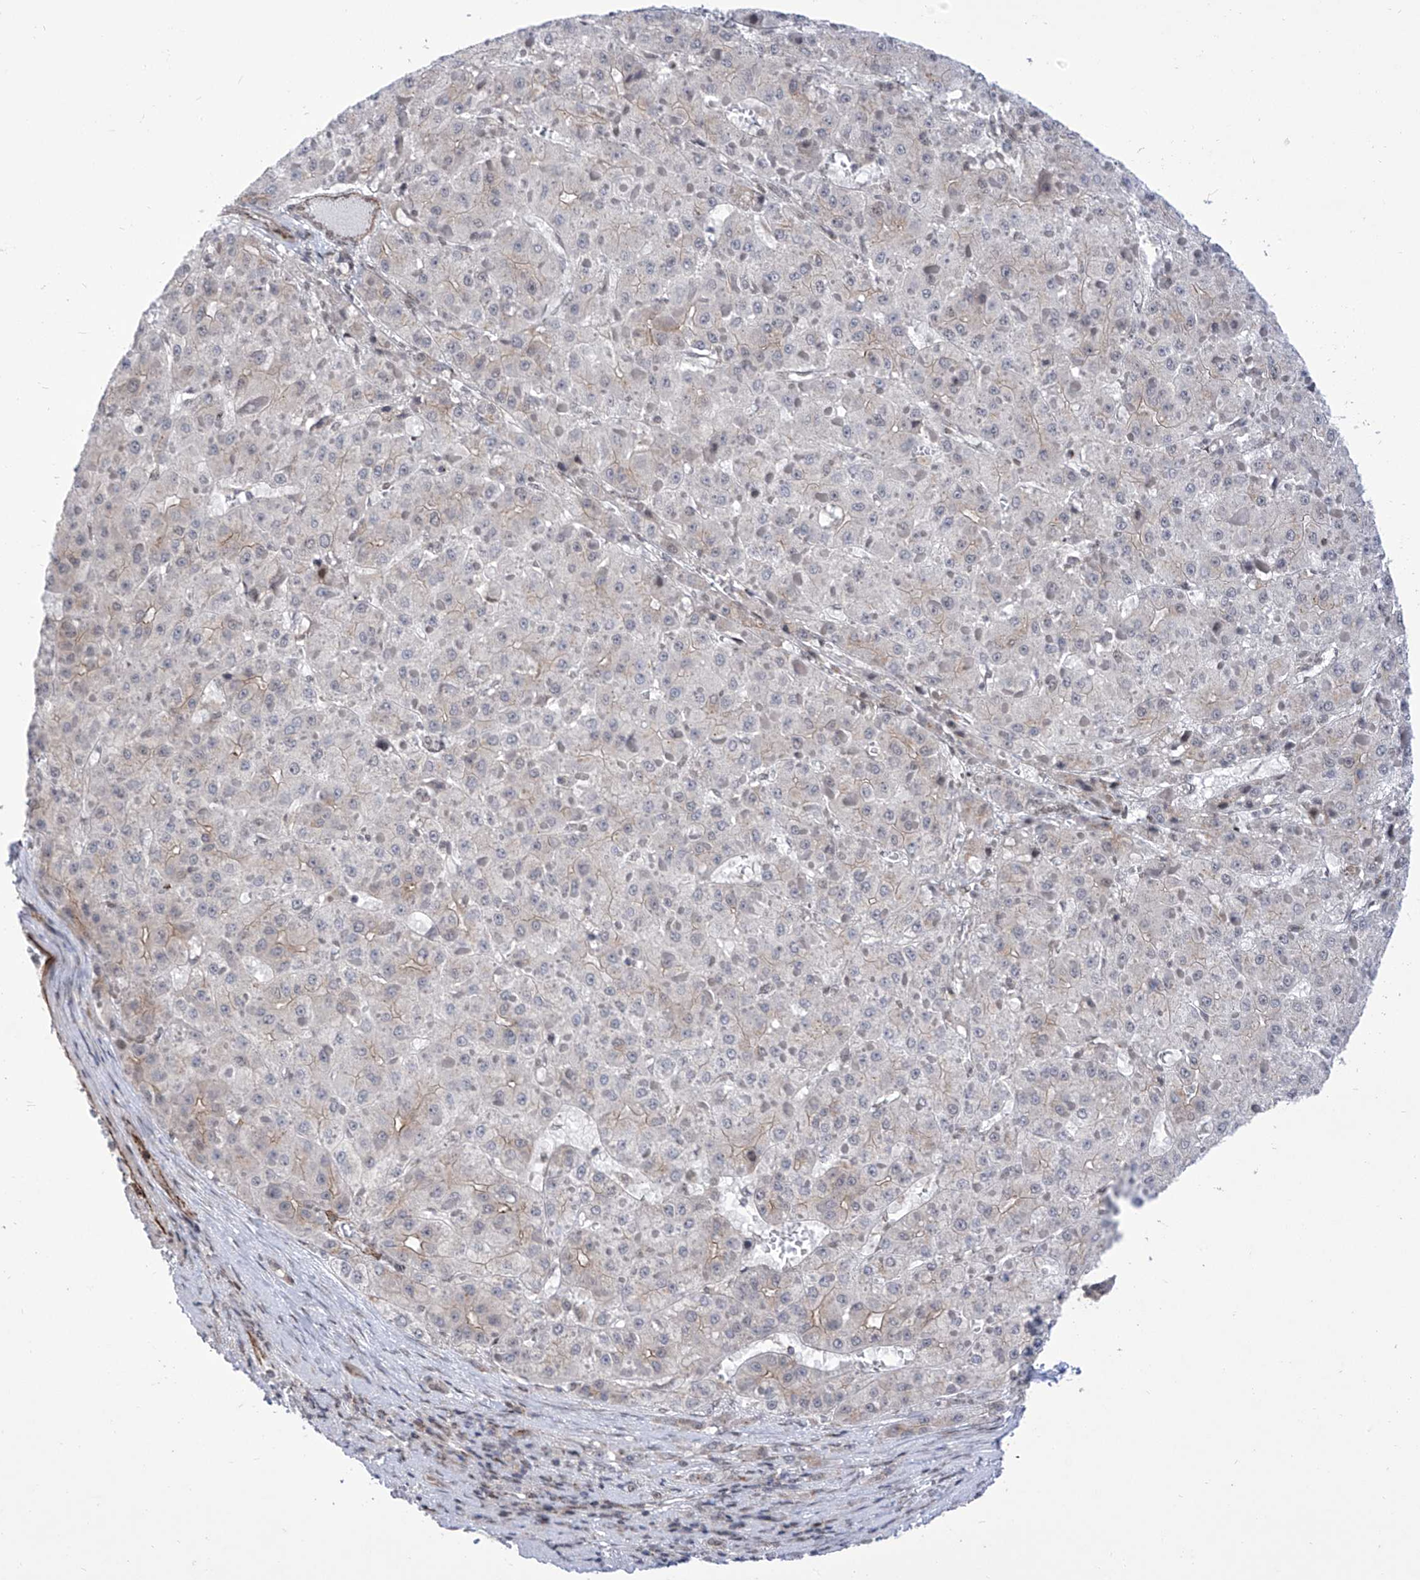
{"staining": {"intensity": "moderate", "quantity": "<25%", "location": "cytoplasmic/membranous"}, "tissue": "liver cancer", "cell_type": "Tumor cells", "image_type": "cancer", "snomed": [{"axis": "morphology", "description": "Carcinoma, Hepatocellular, NOS"}, {"axis": "topography", "description": "Liver"}], "caption": "The image exhibits a brown stain indicating the presence of a protein in the cytoplasmic/membranous of tumor cells in liver hepatocellular carcinoma.", "gene": "CEP290", "patient": {"sex": "female", "age": 73}}